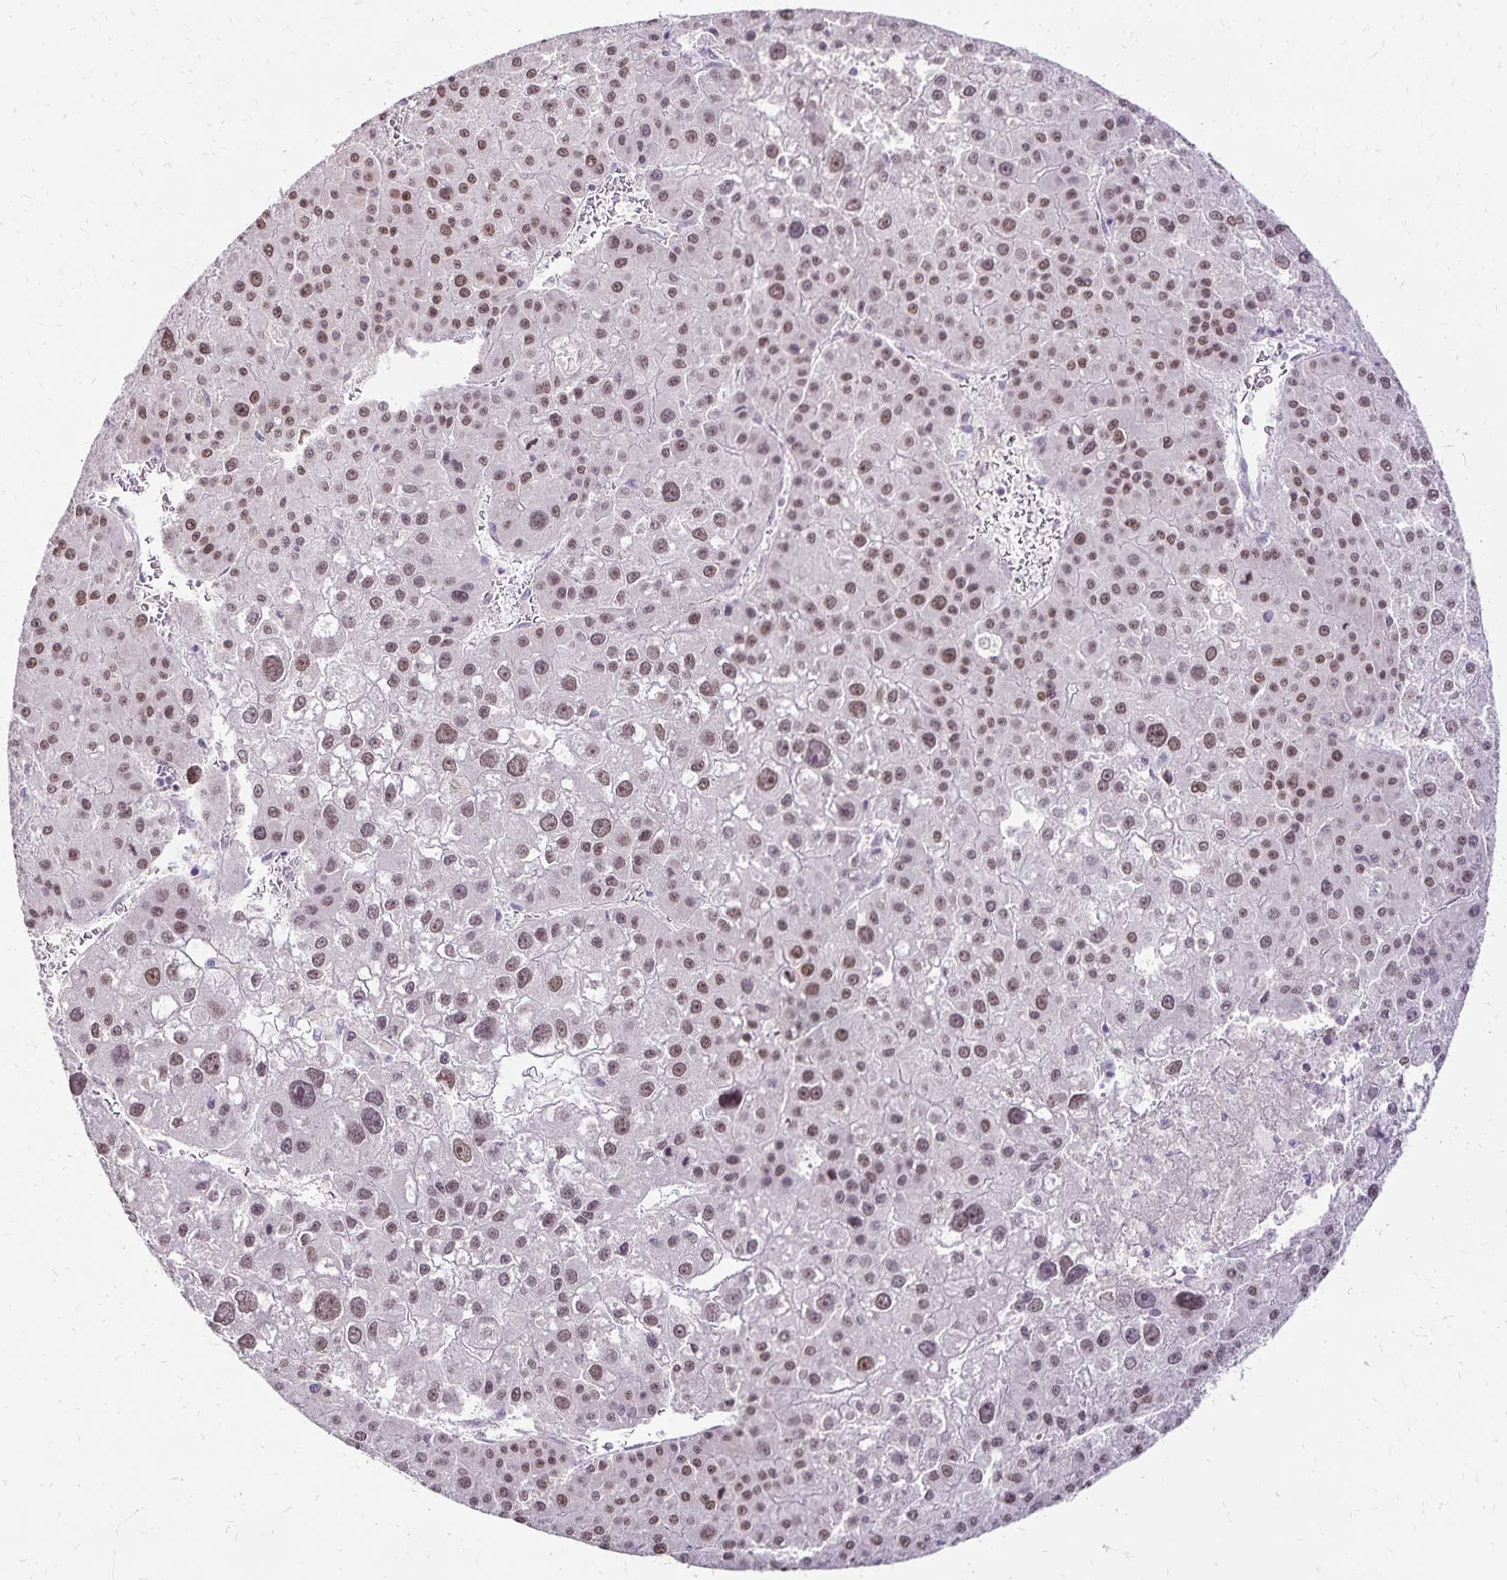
{"staining": {"intensity": "moderate", "quantity": "25%-75%", "location": "nuclear"}, "tissue": "liver cancer", "cell_type": "Tumor cells", "image_type": "cancer", "snomed": [{"axis": "morphology", "description": "Carcinoma, Hepatocellular, NOS"}, {"axis": "topography", "description": "Liver"}], "caption": "This photomicrograph reveals immunohistochemistry (IHC) staining of human liver cancer (hepatocellular carcinoma), with medium moderate nuclear expression in approximately 25%-75% of tumor cells.", "gene": "POLB", "patient": {"sex": "male", "age": 73}}